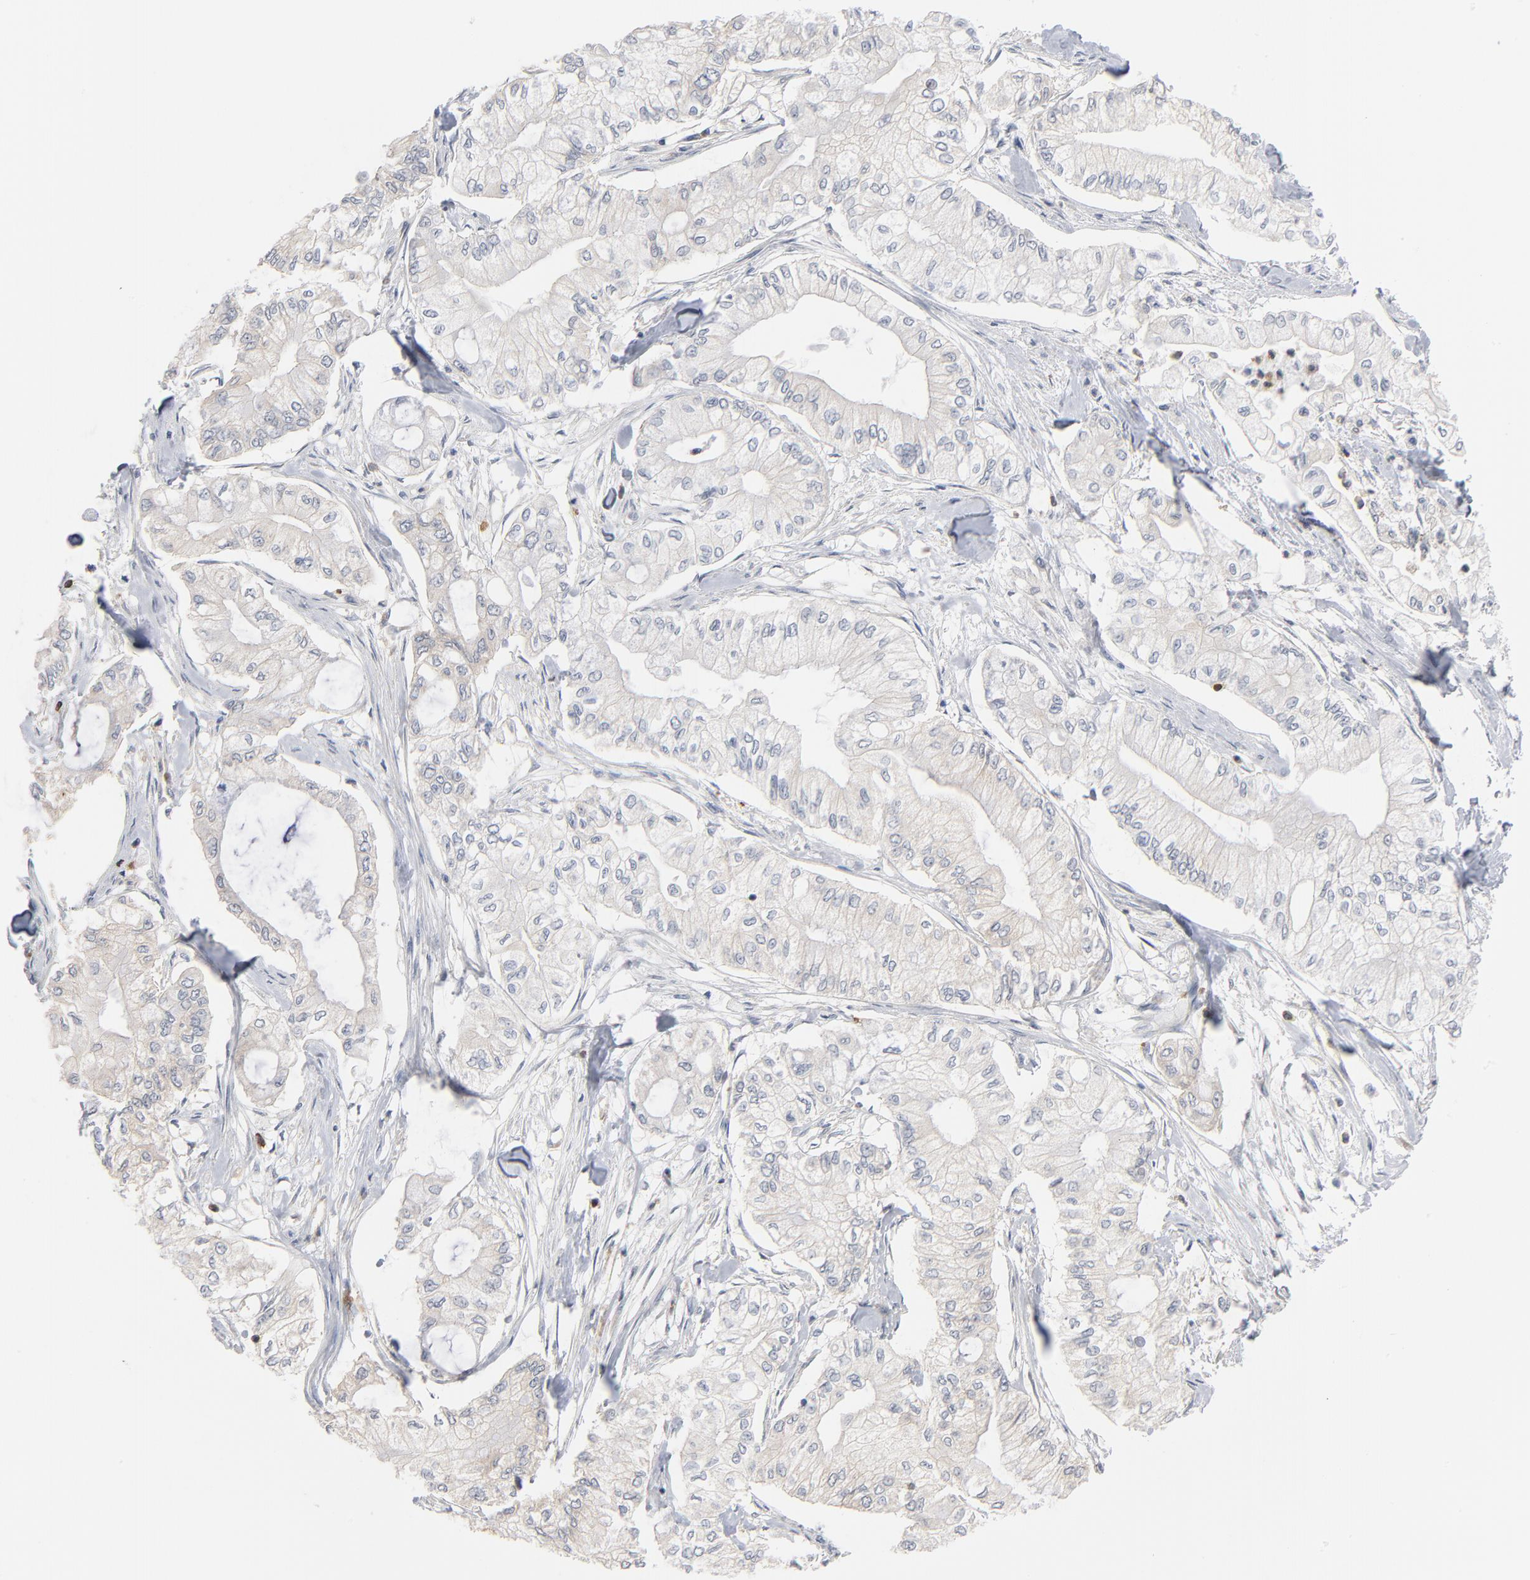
{"staining": {"intensity": "negative", "quantity": "none", "location": "none"}, "tissue": "pancreatic cancer", "cell_type": "Tumor cells", "image_type": "cancer", "snomed": [{"axis": "morphology", "description": "Adenocarcinoma, NOS"}, {"axis": "topography", "description": "Pancreas"}], "caption": "Human pancreatic adenocarcinoma stained for a protein using immunohistochemistry (IHC) shows no staining in tumor cells.", "gene": "SH3KBP1", "patient": {"sex": "male", "age": 79}}